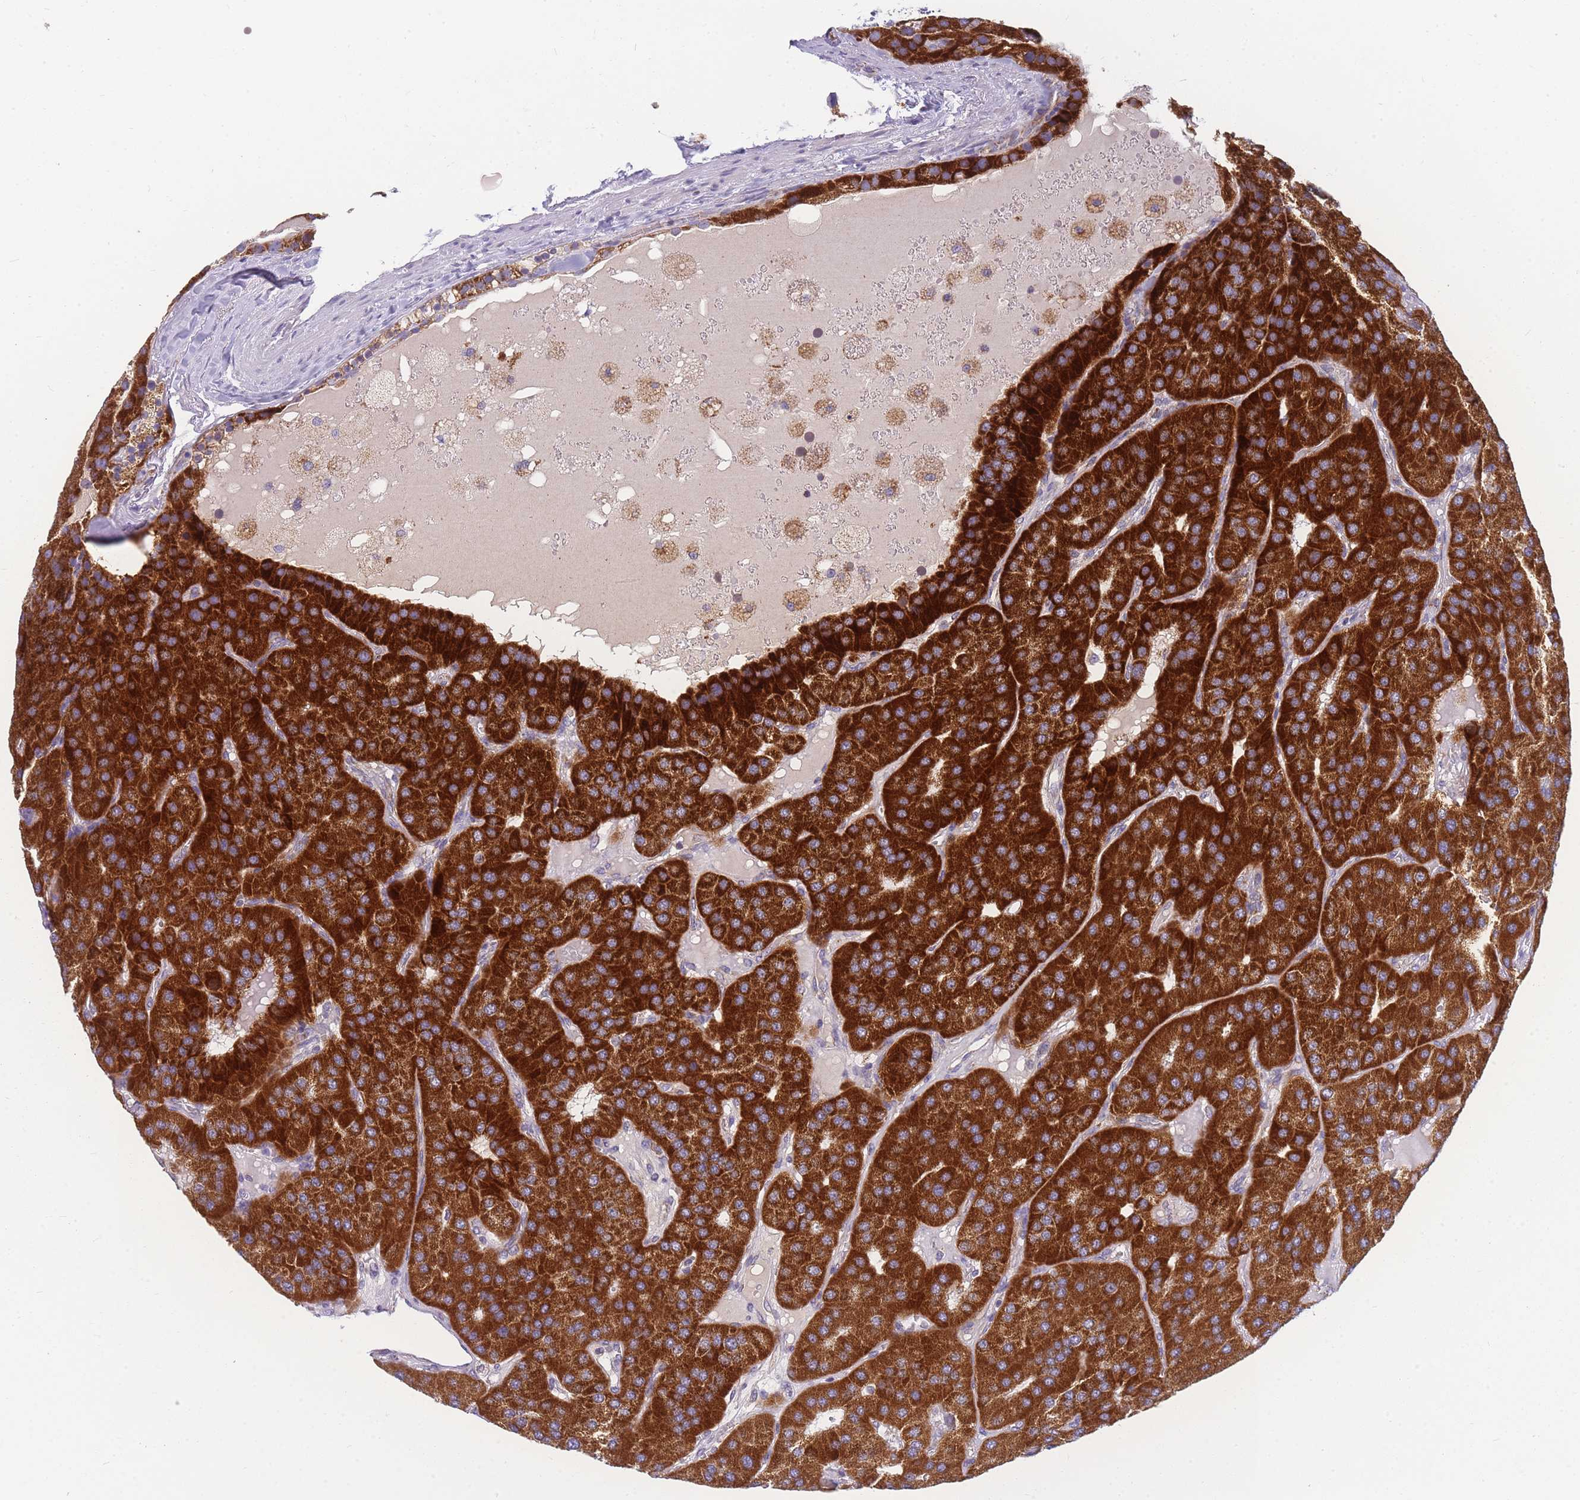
{"staining": {"intensity": "strong", "quantity": ">75%", "location": "cytoplasmic/membranous"}, "tissue": "parathyroid gland", "cell_type": "Glandular cells", "image_type": "normal", "snomed": [{"axis": "morphology", "description": "Normal tissue, NOS"}, {"axis": "morphology", "description": "Adenoma, NOS"}, {"axis": "topography", "description": "Parathyroid gland"}], "caption": "Protein analysis of benign parathyroid gland reveals strong cytoplasmic/membranous expression in approximately >75% of glandular cells.", "gene": "MRPS11", "patient": {"sex": "female", "age": 86}}